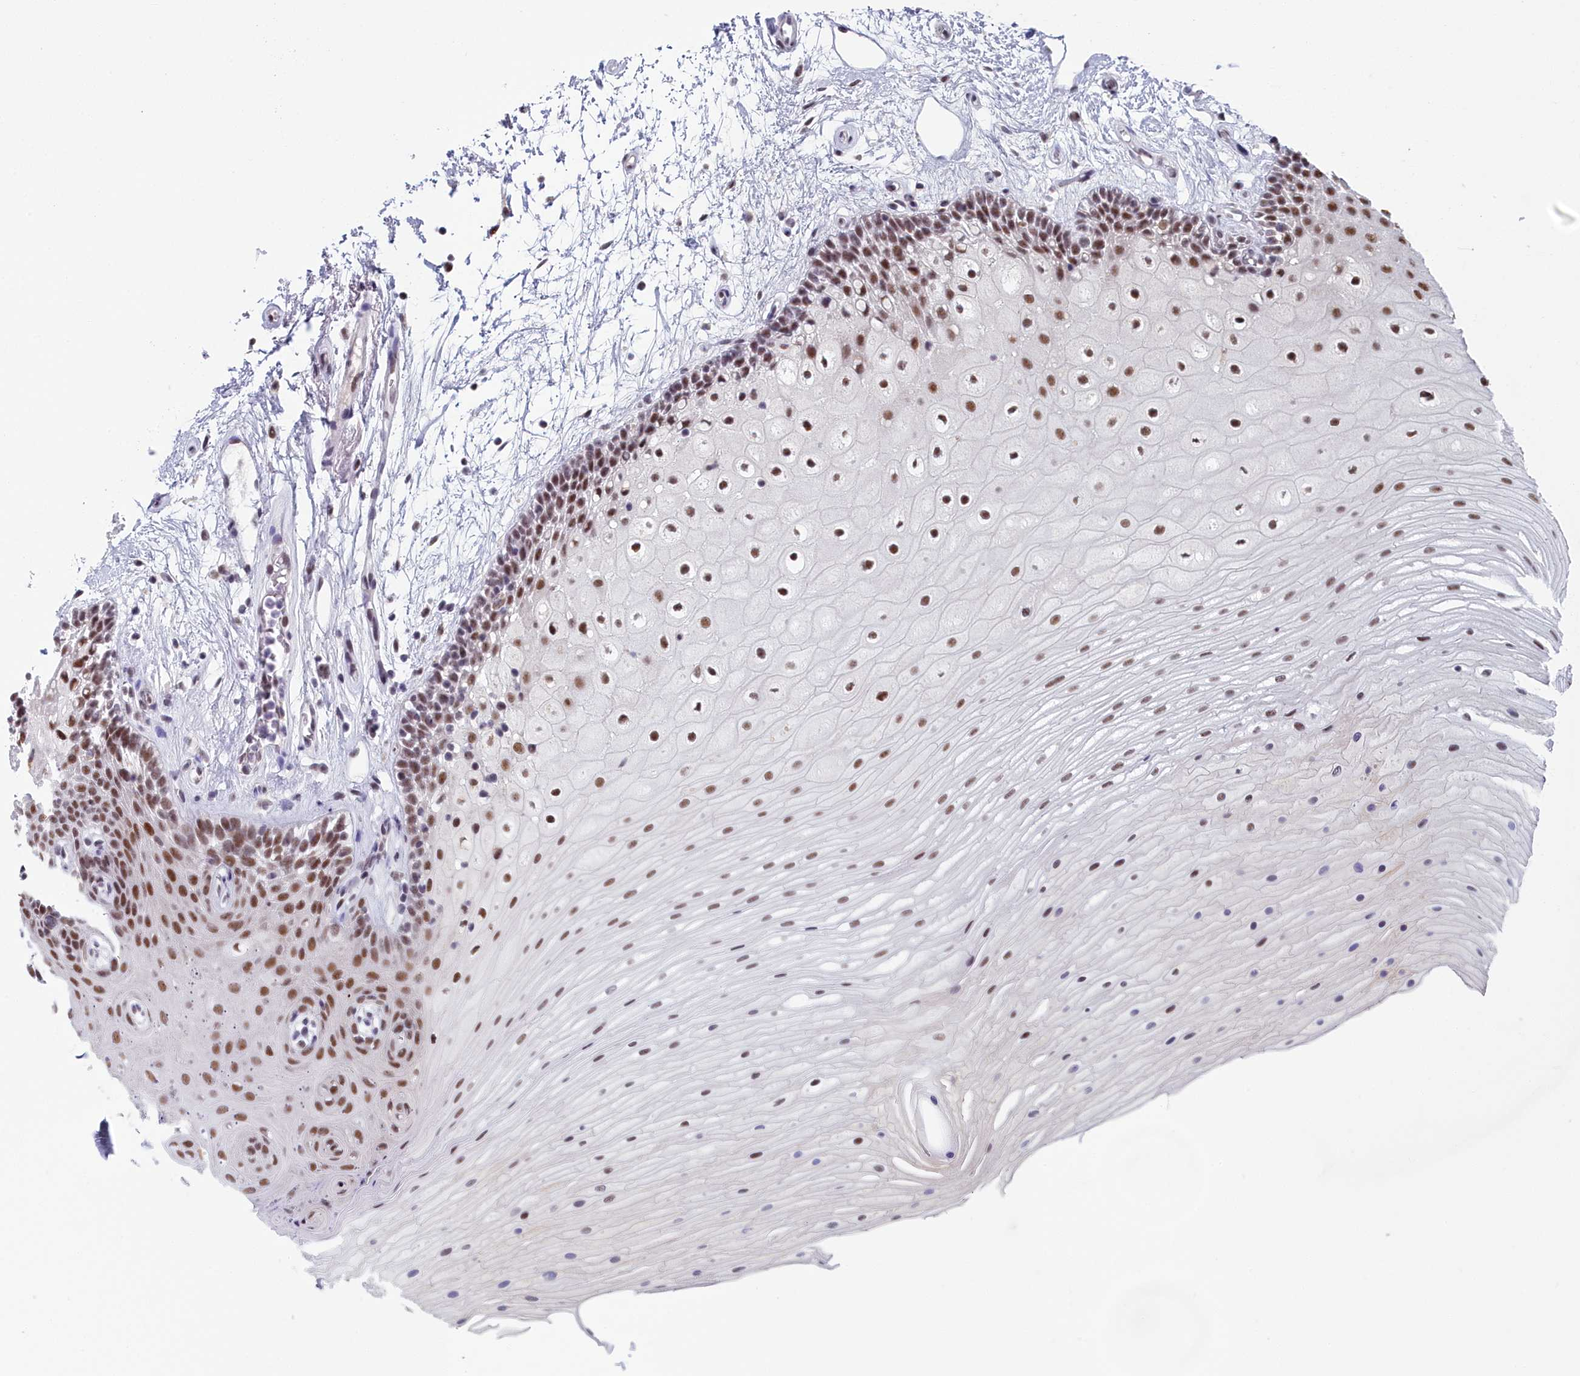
{"staining": {"intensity": "strong", "quantity": ">75%", "location": "nuclear"}, "tissue": "oral mucosa", "cell_type": "Squamous epithelial cells", "image_type": "normal", "snomed": [{"axis": "morphology", "description": "Normal tissue, NOS"}, {"axis": "topography", "description": "Oral tissue"}], "caption": "Human oral mucosa stained with a brown dye demonstrates strong nuclear positive staining in about >75% of squamous epithelial cells.", "gene": "SF3B3", "patient": {"sex": "female", "age": 80}}